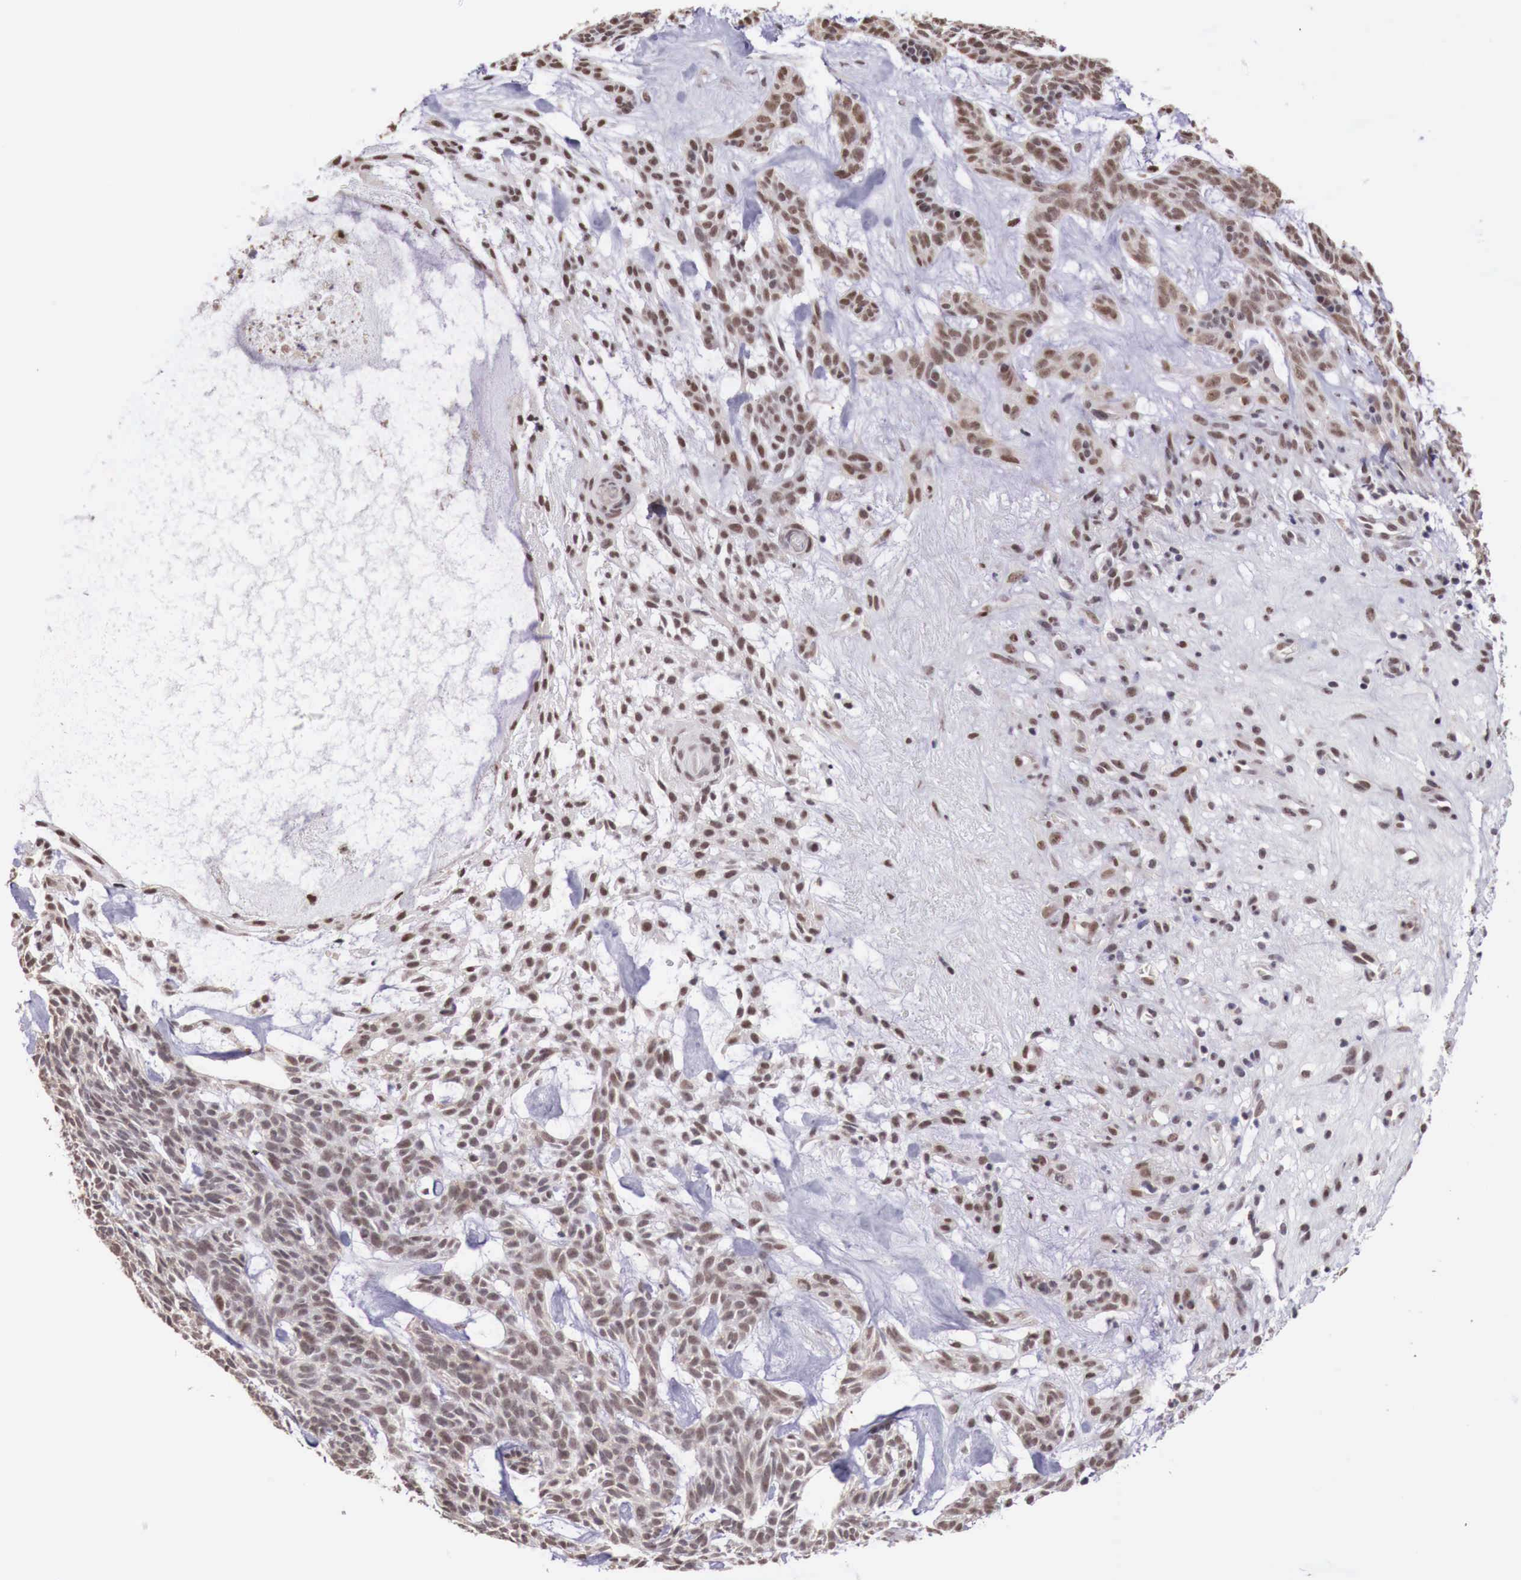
{"staining": {"intensity": "moderate", "quantity": ">75%", "location": "nuclear"}, "tissue": "skin cancer", "cell_type": "Tumor cells", "image_type": "cancer", "snomed": [{"axis": "morphology", "description": "Basal cell carcinoma"}, {"axis": "topography", "description": "Skin"}], "caption": "A high-resolution micrograph shows immunohistochemistry (IHC) staining of skin cancer (basal cell carcinoma), which exhibits moderate nuclear expression in approximately >75% of tumor cells. (DAB (3,3'-diaminobenzidine) IHC with brightfield microscopy, high magnification).", "gene": "FOXP2", "patient": {"sex": "male", "age": 75}}